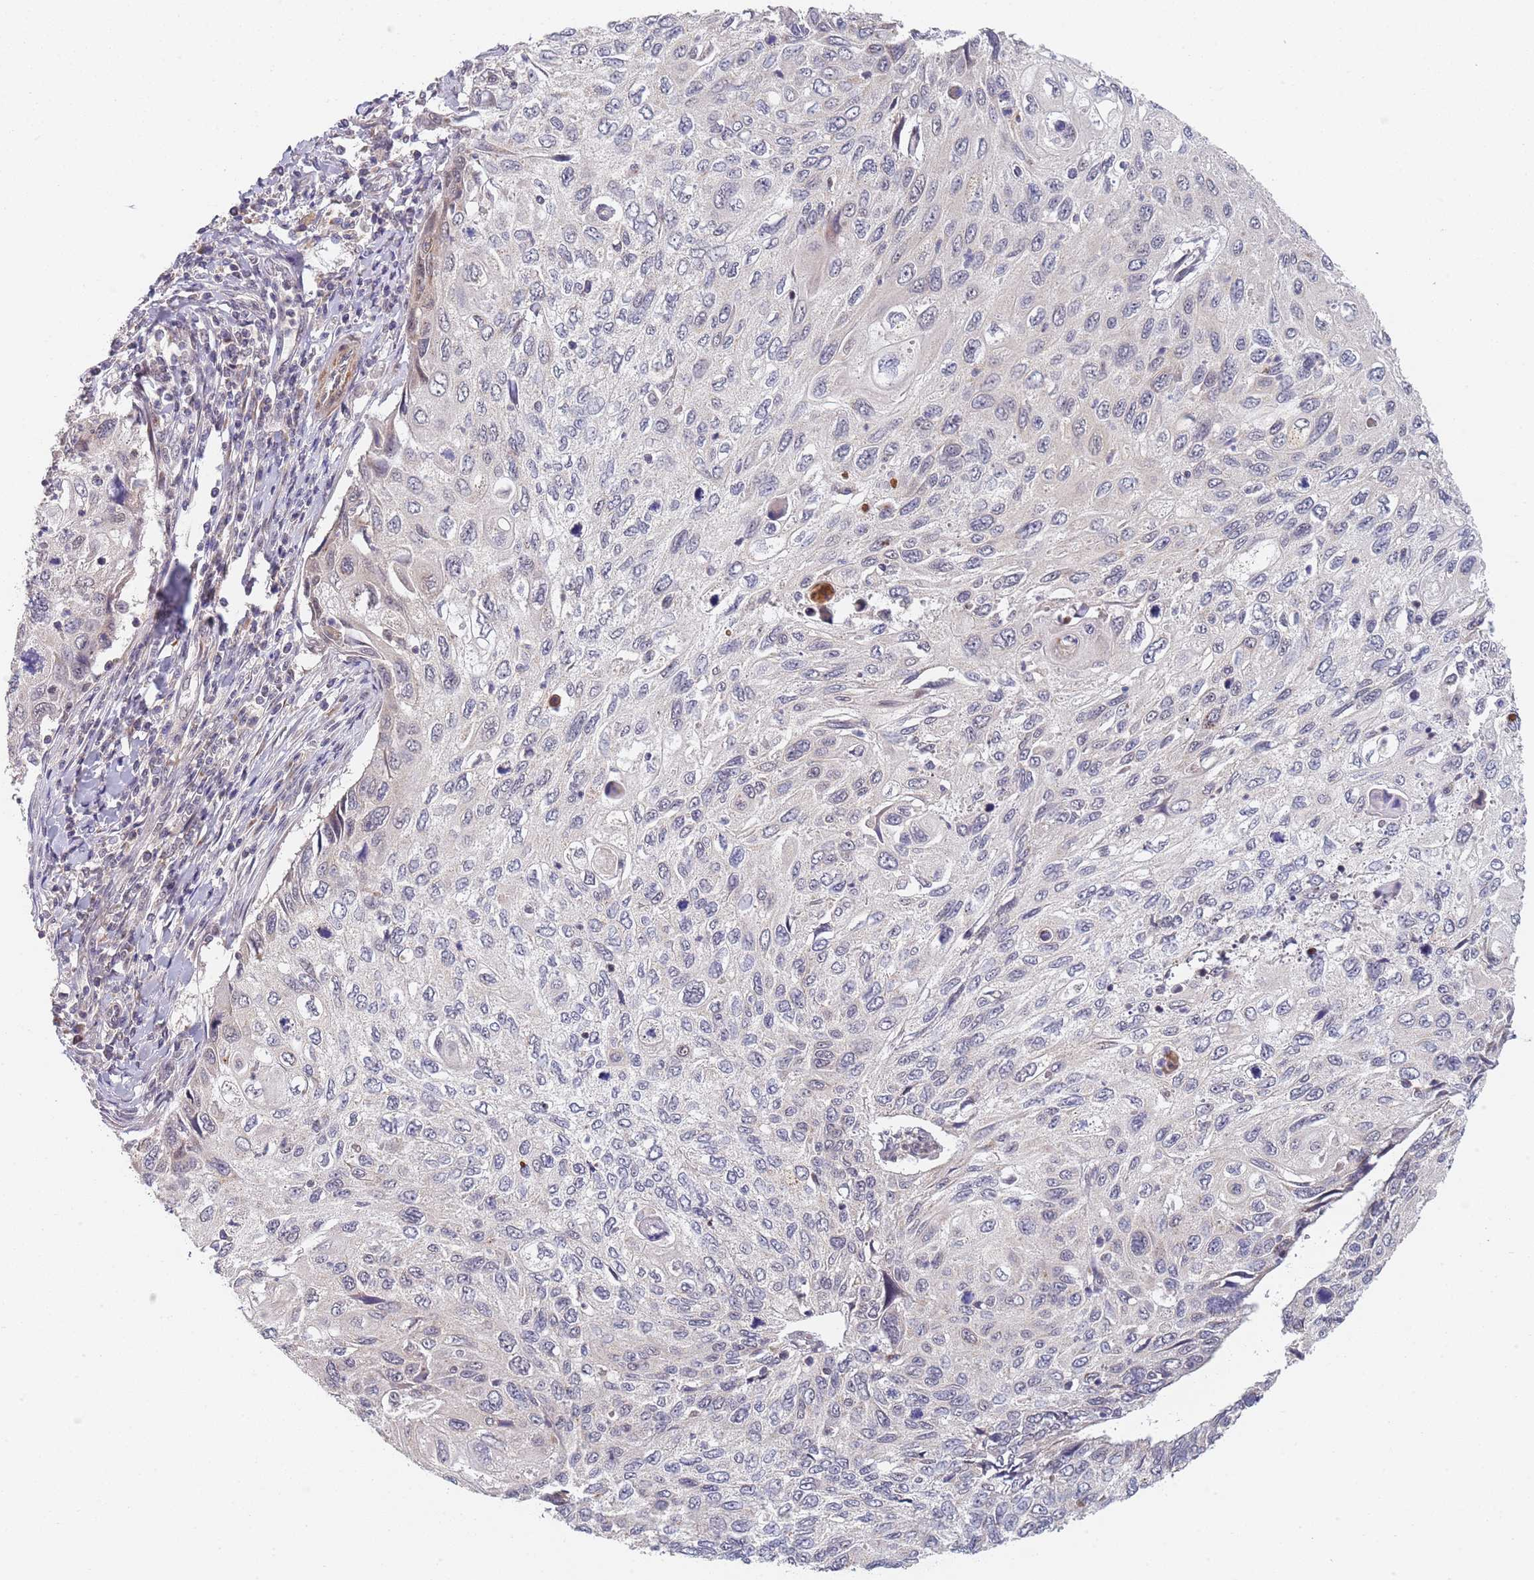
{"staining": {"intensity": "negative", "quantity": "none", "location": "none"}, "tissue": "cervical cancer", "cell_type": "Tumor cells", "image_type": "cancer", "snomed": [{"axis": "morphology", "description": "Squamous cell carcinoma, NOS"}, {"axis": "topography", "description": "Cervix"}], "caption": "High magnification brightfield microscopy of squamous cell carcinoma (cervical) stained with DAB (brown) and counterstained with hematoxylin (blue): tumor cells show no significant staining.", "gene": "B4GALT4", "patient": {"sex": "female", "age": 70}}